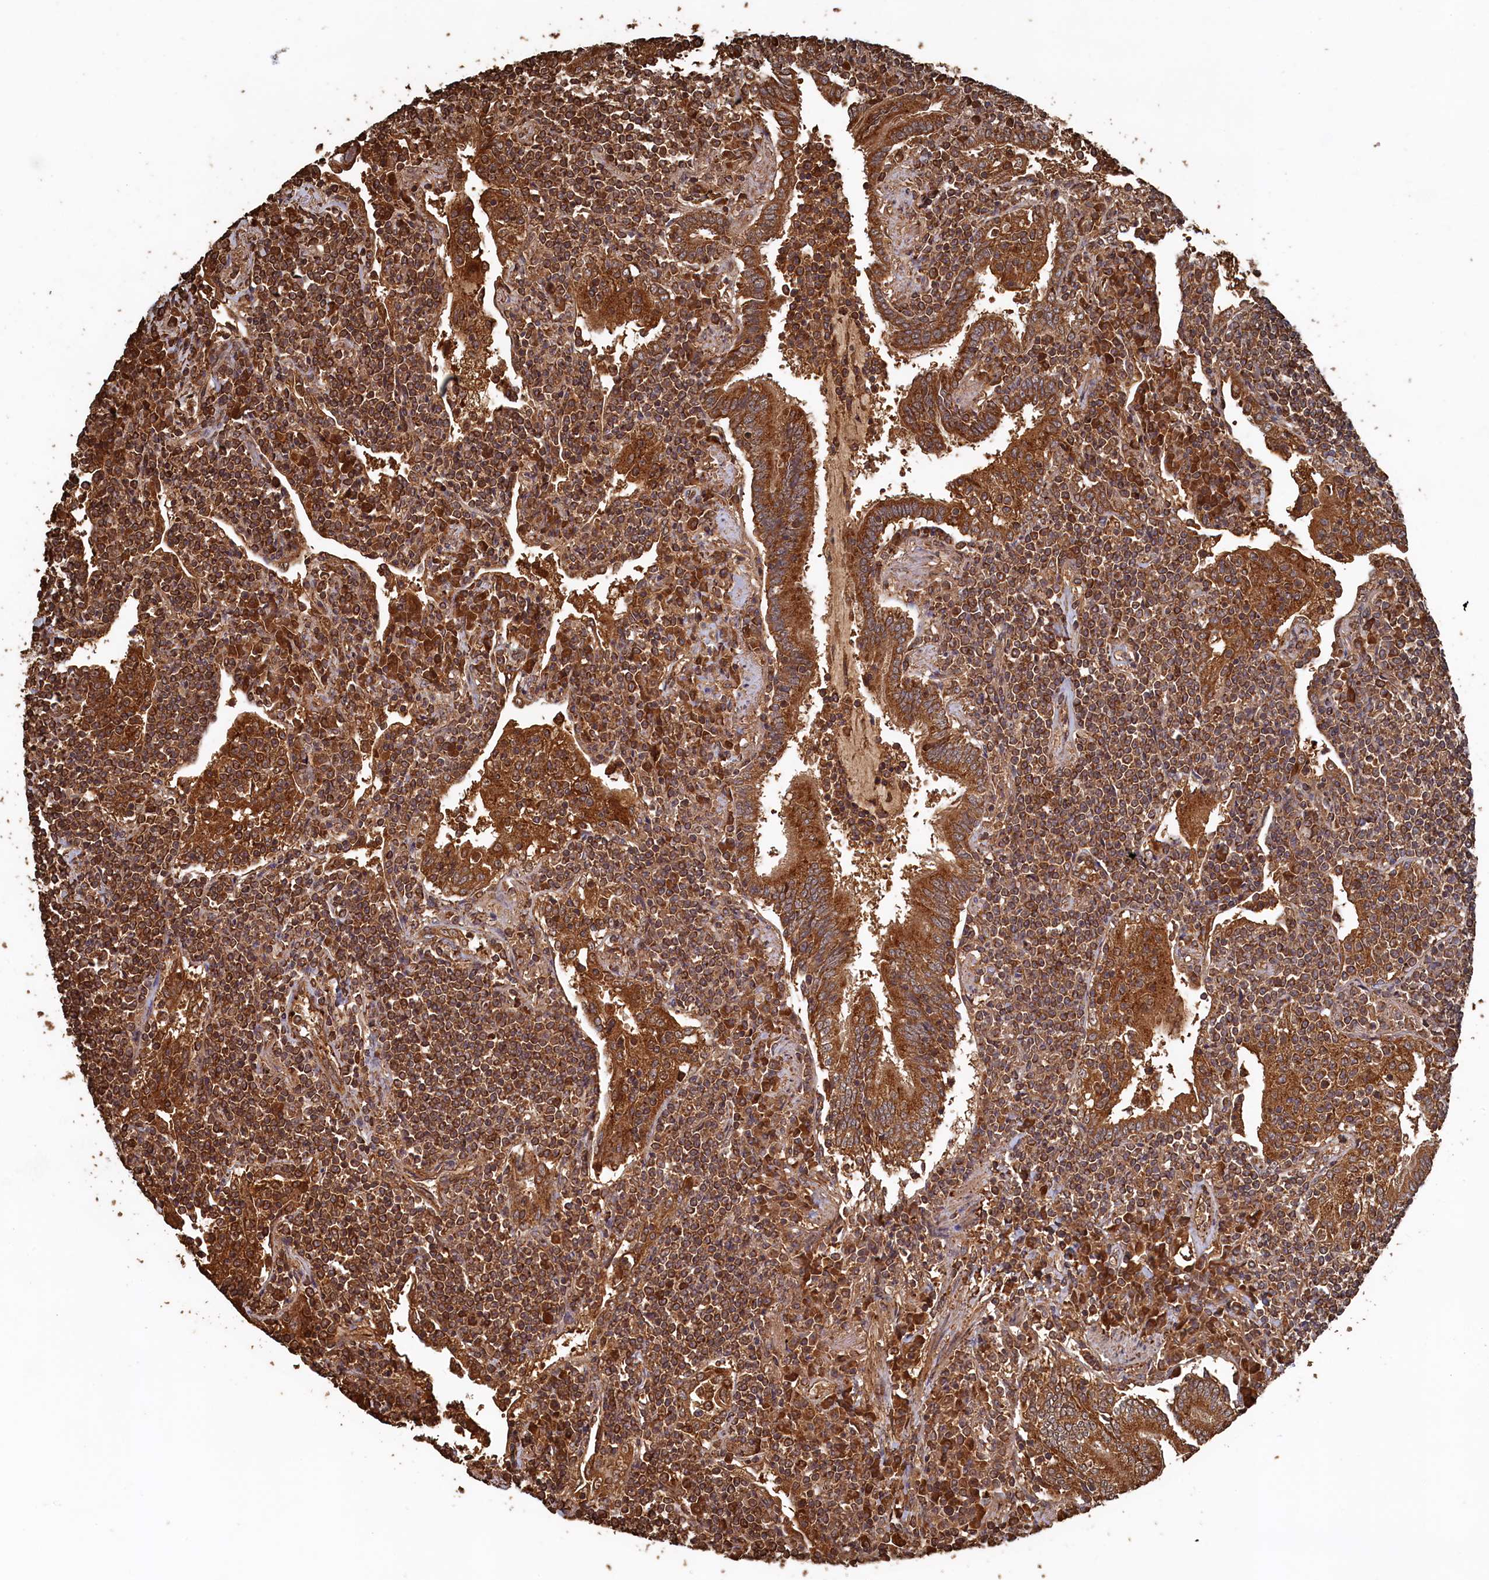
{"staining": {"intensity": "strong", "quantity": ">75%", "location": "cytoplasmic/membranous"}, "tissue": "lymphoma", "cell_type": "Tumor cells", "image_type": "cancer", "snomed": [{"axis": "morphology", "description": "Malignant lymphoma, non-Hodgkin's type, Low grade"}, {"axis": "topography", "description": "Lung"}], "caption": "This image demonstrates immunohistochemistry staining of malignant lymphoma, non-Hodgkin's type (low-grade), with high strong cytoplasmic/membranous expression in about >75% of tumor cells.", "gene": "SNX33", "patient": {"sex": "female", "age": 71}}